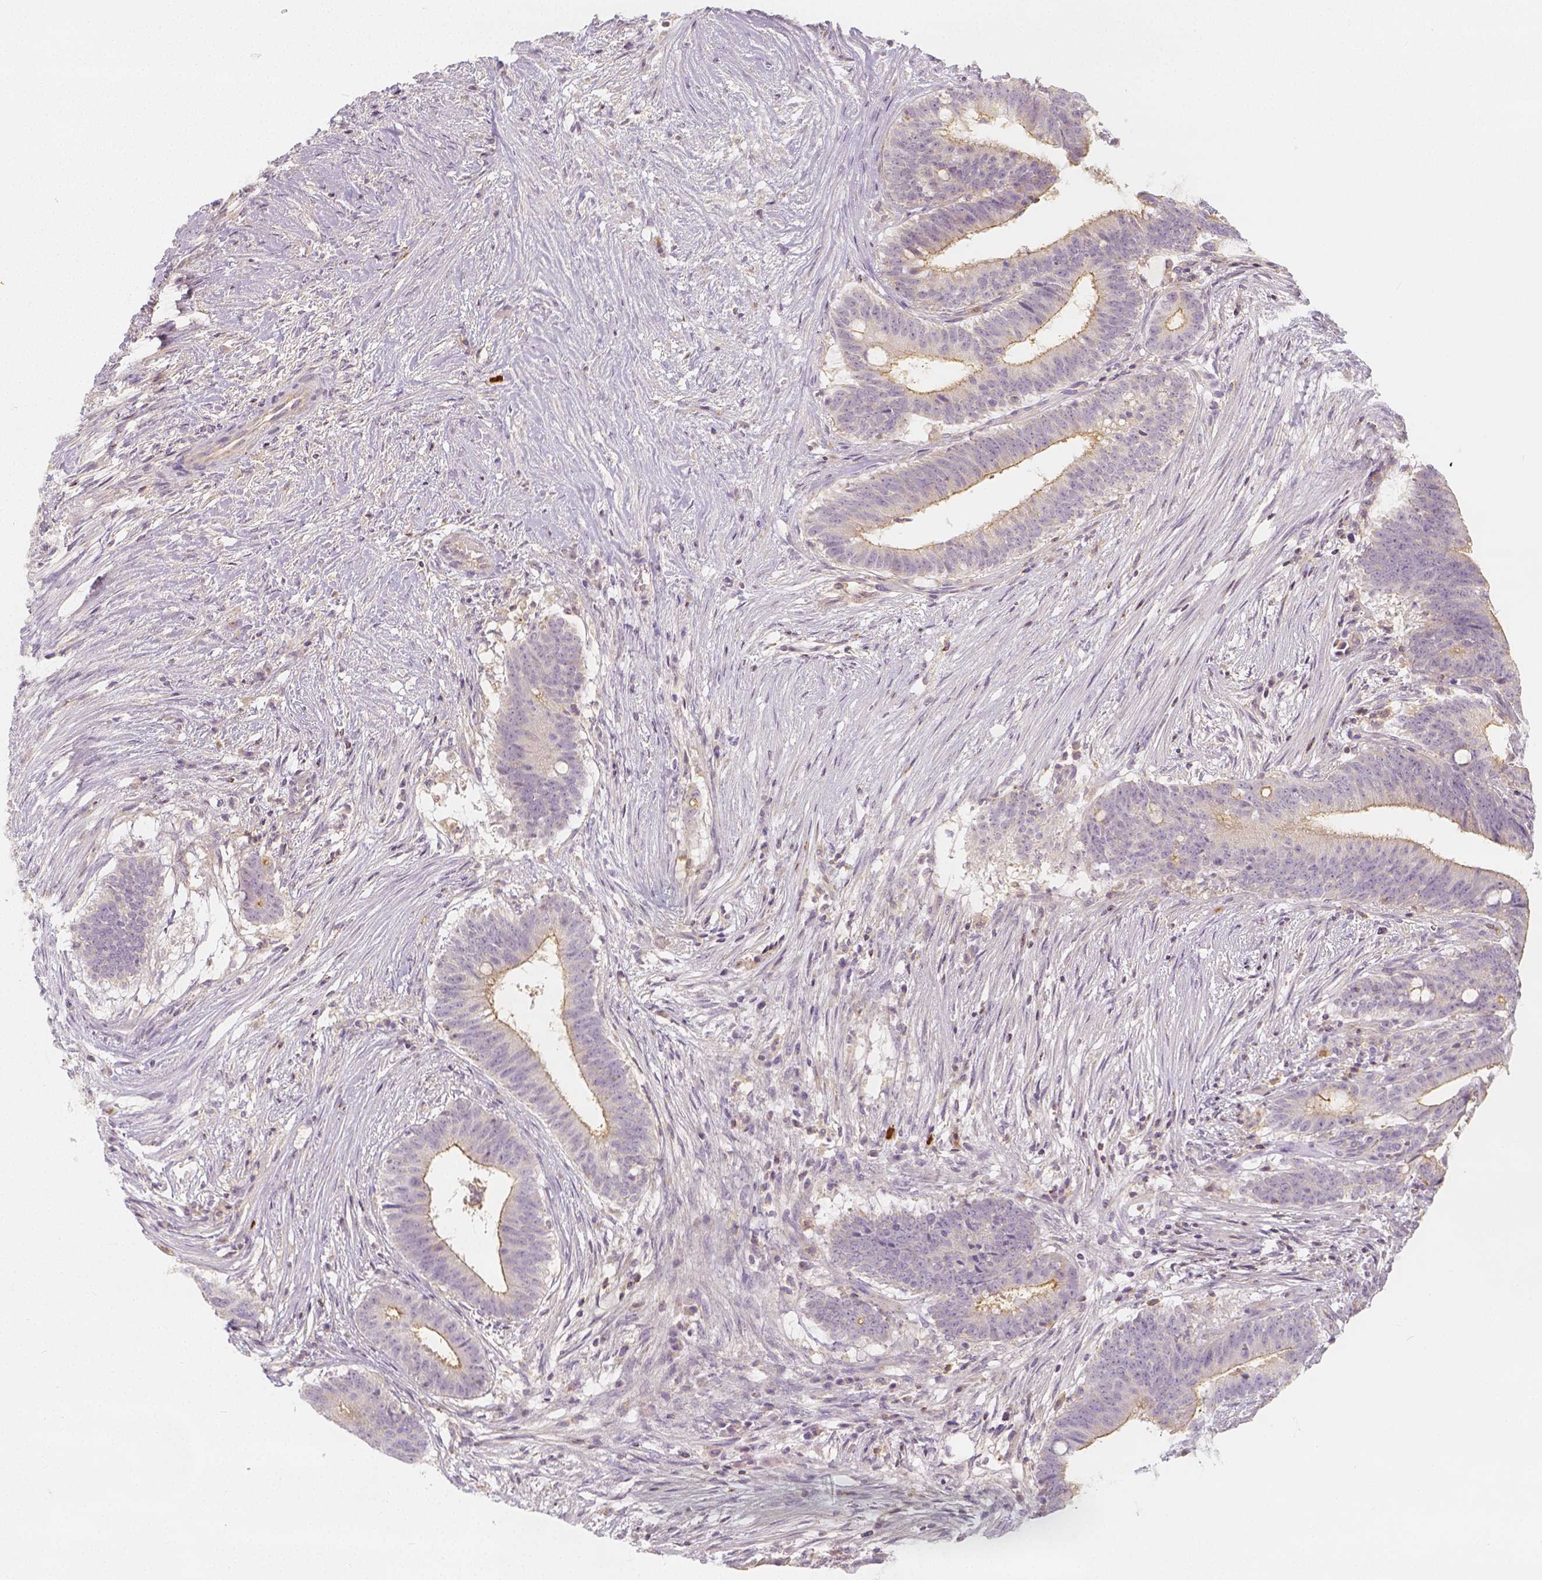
{"staining": {"intensity": "moderate", "quantity": "<25%", "location": "cytoplasmic/membranous"}, "tissue": "colorectal cancer", "cell_type": "Tumor cells", "image_type": "cancer", "snomed": [{"axis": "morphology", "description": "Adenocarcinoma, NOS"}, {"axis": "topography", "description": "Colon"}], "caption": "This is a micrograph of immunohistochemistry staining of colorectal cancer (adenocarcinoma), which shows moderate staining in the cytoplasmic/membranous of tumor cells.", "gene": "PTPRJ", "patient": {"sex": "female", "age": 43}}